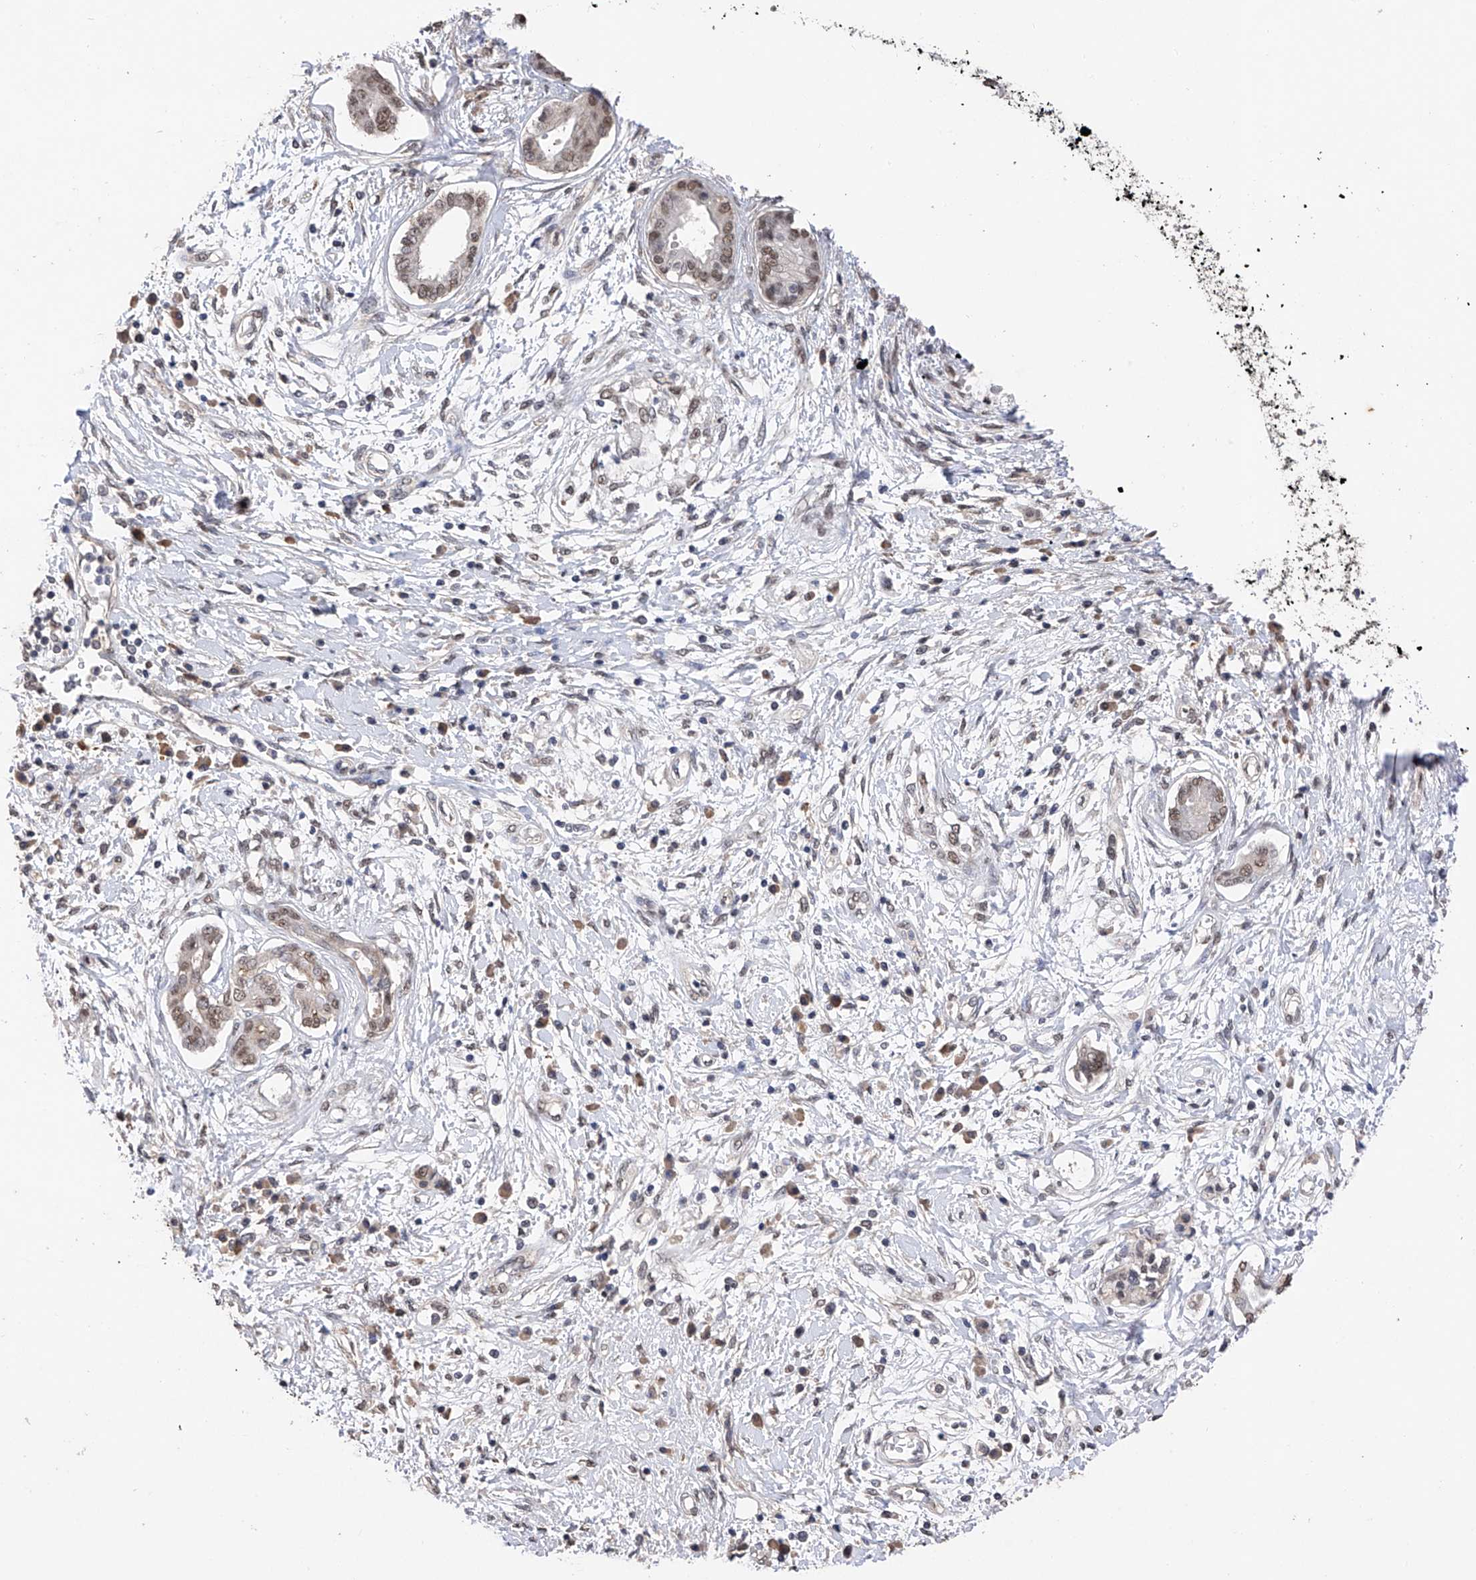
{"staining": {"intensity": "weak", "quantity": ">75%", "location": "nuclear"}, "tissue": "pancreatic cancer", "cell_type": "Tumor cells", "image_type": "cancer", "snomed": [{"axis": "morphology", "description": "Adenocarcinoma, NOS"}, {"axis": "topography", "description": "Pancreas"}], "caption": "A brown stain shows weak nuclear positivity of a protein in pancreatic cancer tumor cells.", "gene": "DMAP1", "patient": {"sex": "female", "age": 56}}